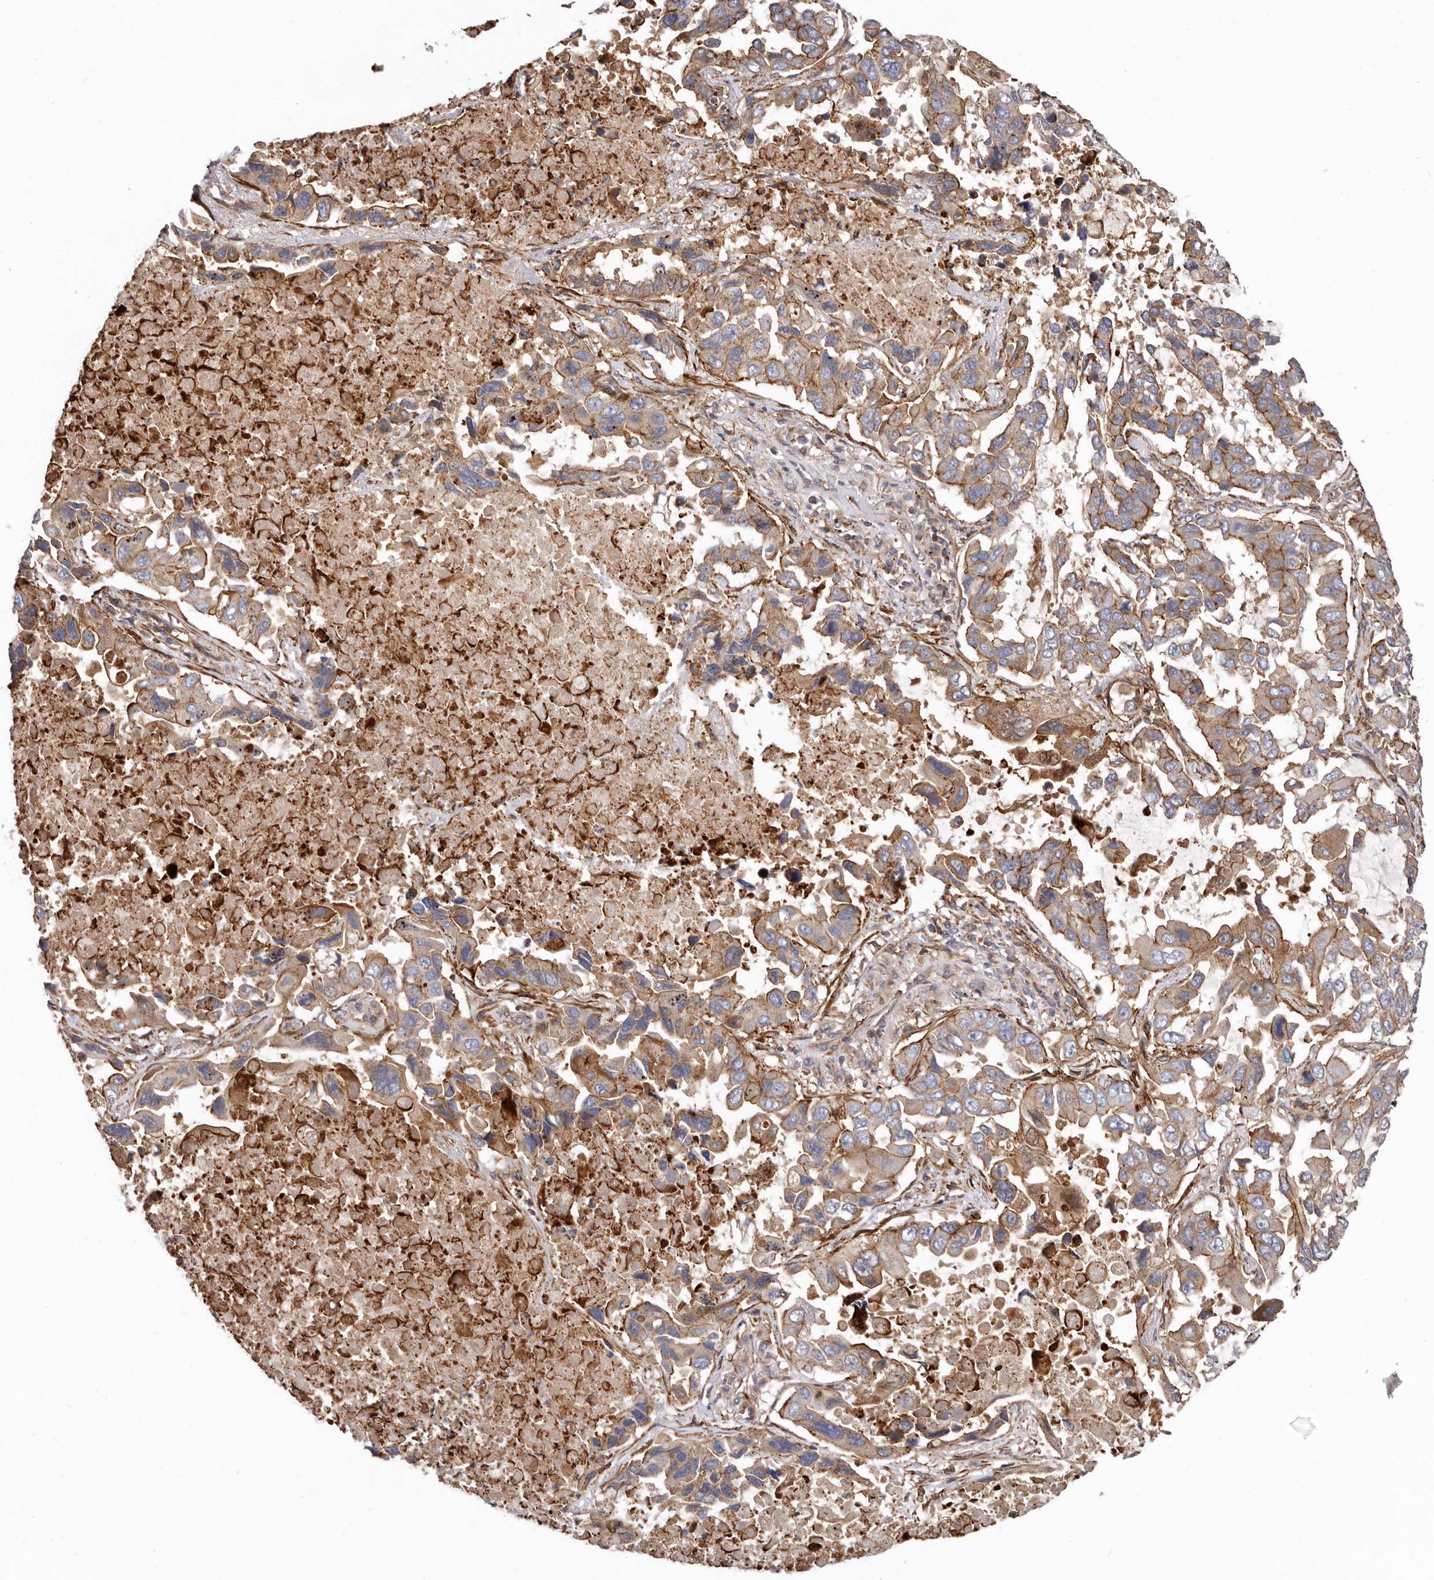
{"staining": {"intensity": "moderate", "quantity": ">75%", "location": "cytoplasmic/membranous"}, "tissue": "lung cancer", "cell_type": "Tumor cells", "image_type": "cancer", "snomed": [{"axis": "morphology", "description": "Adenocarcinoma, NOS"}, {"axis": "topography", "description": "Lung"}], "caption": "Immunohistochemistry (IHC) histopathology image of adenocarcinoma (lung) stained for a protein (brown), which displays medium levels of moderate cytoplasmic/membranous staining in approximately >75% of tumor cells.", "gene": "TMC7", "patient": {"sex": "male", "age": 64}}